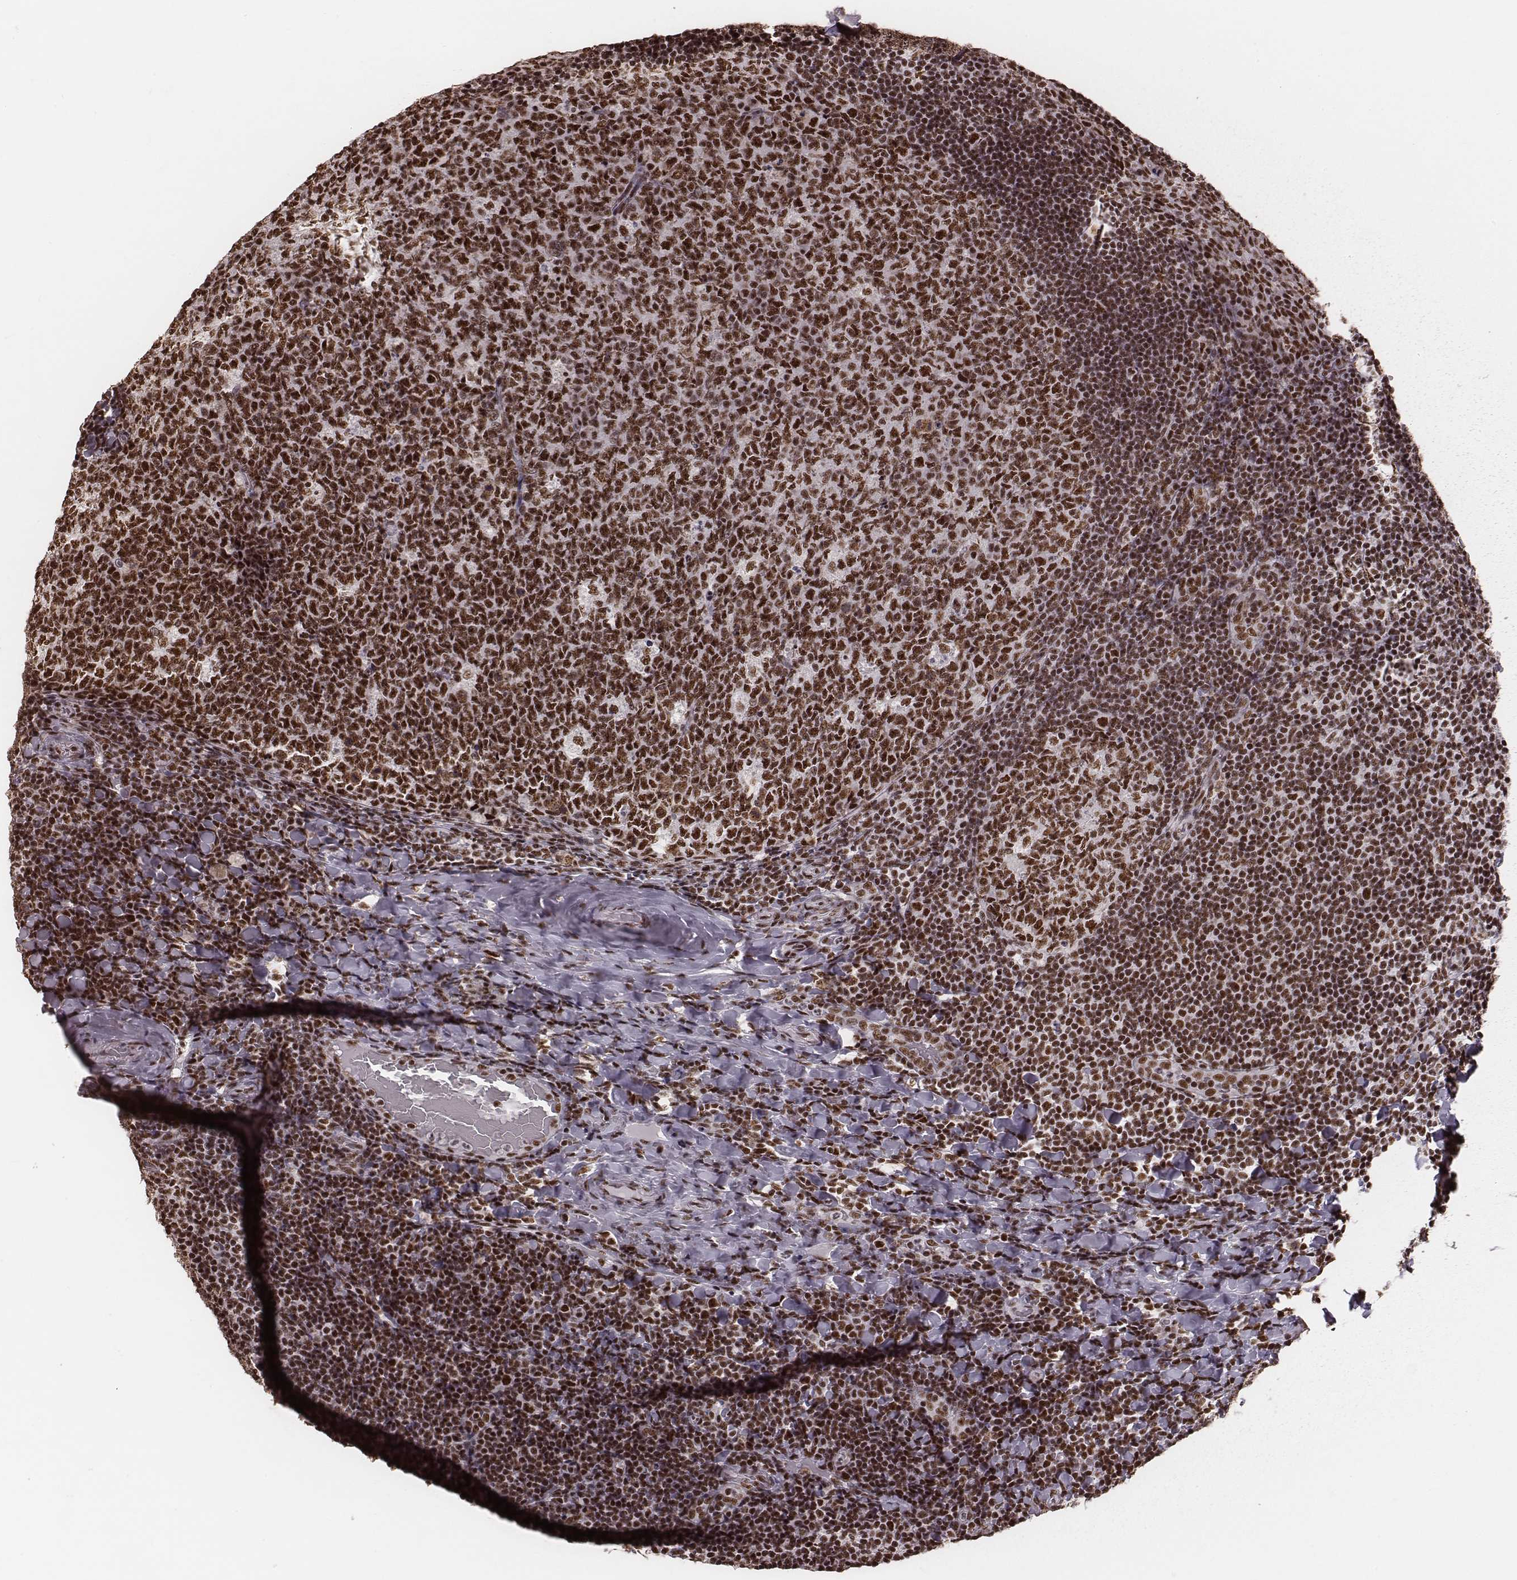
{"staining": {"intensity": "strong", "quantity": ">75%", "location": "nuclear"}, "tissue": "tonsil", "cell_type": "Germinal center cells", "image_type": "normal", "snomed": [{"axis": "morphology", "description": "Normal tissue, NOS"}, {"axis": "topography", "description": "Tonsil"}], "caption": "Strong nuclear expression for a protein is identified in approximately >75% of germinal center cells of benign tonsil using IHC.", "gene": "LUC7L", "patient": {"sex": "male", "age": 17}}